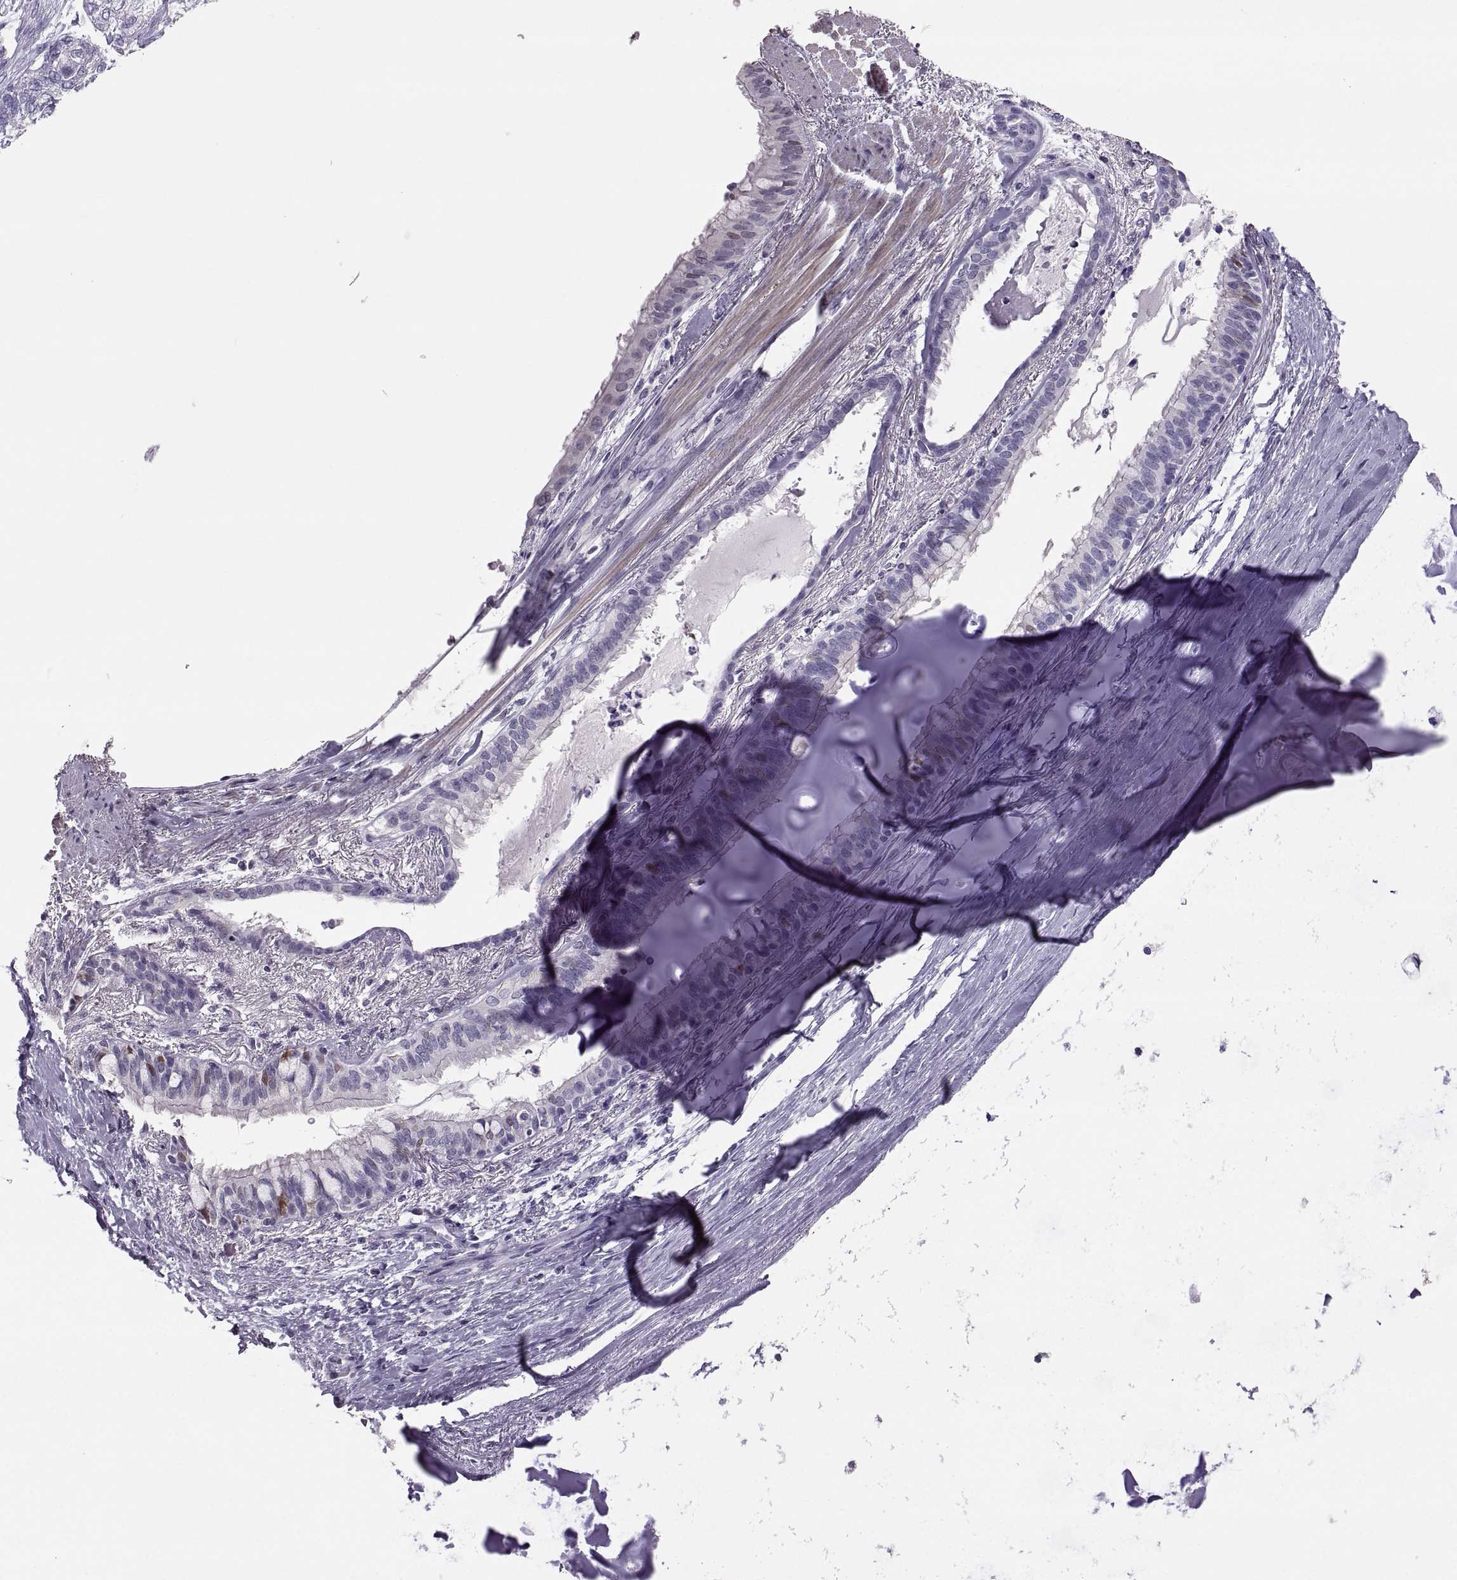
{"staining": {"intensity": "negative", "quantity": "none", "location": "none"}, "tissue": "bronchus", "cell_type": "Respiratory epithelial cells", "image_type": "normal", "snomed": [{"axis": "morphology", "description": "Normal tissue, NOS"}, {"axis": "morphology", "description": "Squamous cell carcinoma, NOS"}, {"axis": "topography", "description": "Bronchus"}, {"axis": "topography", "description": "Lung"}], "caption": "Immunohistochemistry of normal human bronchus demonstrates no positivity in respiratory epithelial cells.", "gene": "IGSF1", "patient": {"sex": "male", "age": 69}}